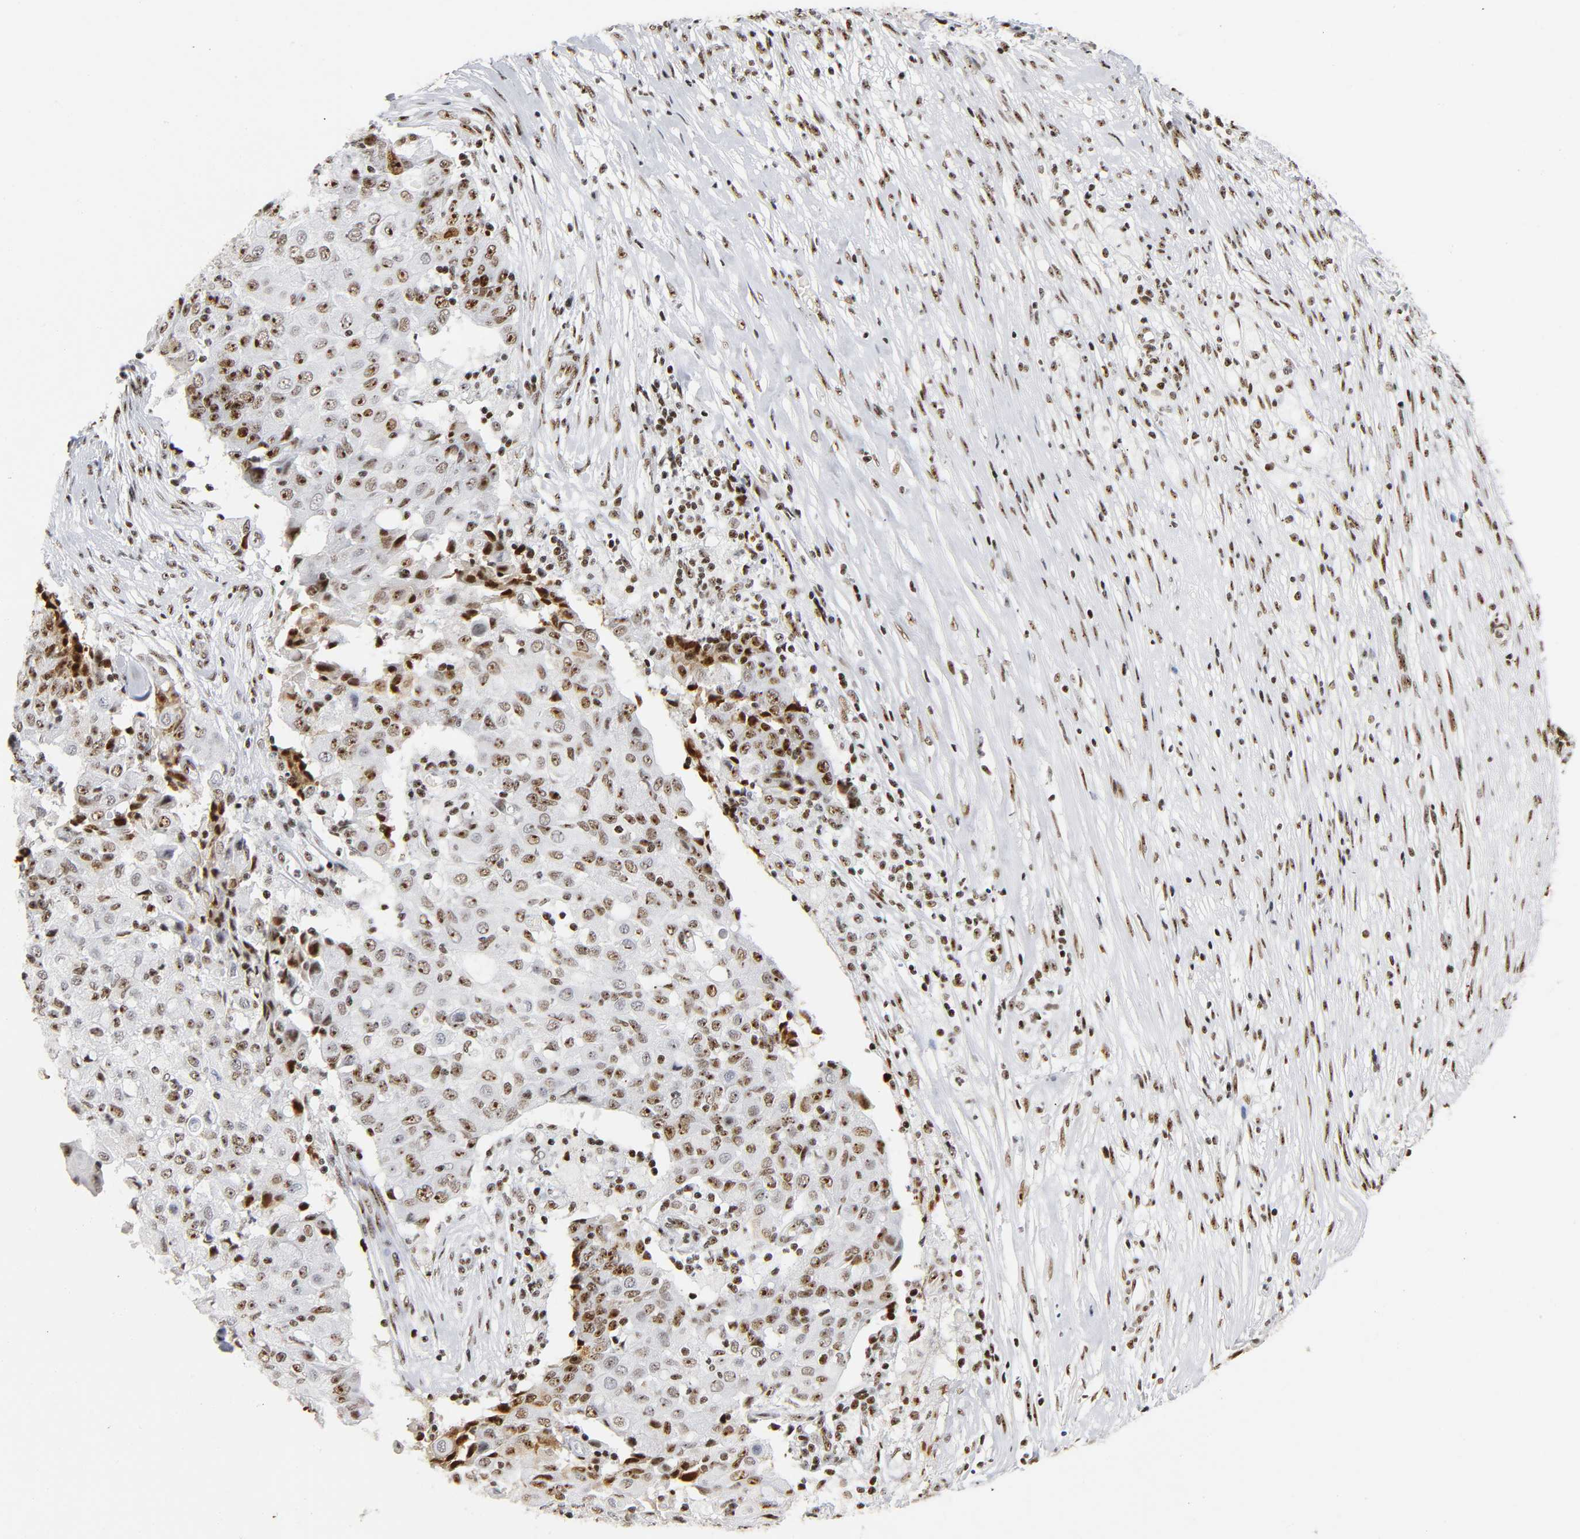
{"staining": {"intensity": "strong", "quantity": ">75%", "location": "nuclear"}, "tissue": "ovarian cancer", "cell_type": "Tumor cells", "image_type": "cancer", "snomed": [{"axis": "morphology", "description": "Carcinoma, endometroid"}, {"axis": "topography", "description": "Ovary"}], "caption": "This is a histology image of immunohistochemistry staining of endometroid carcinoma (ovarian), which shows strong positivity in the nuclear of tumor cells.", "gene": "UBTF", "patient": {"sex": "female", "age": 42}}